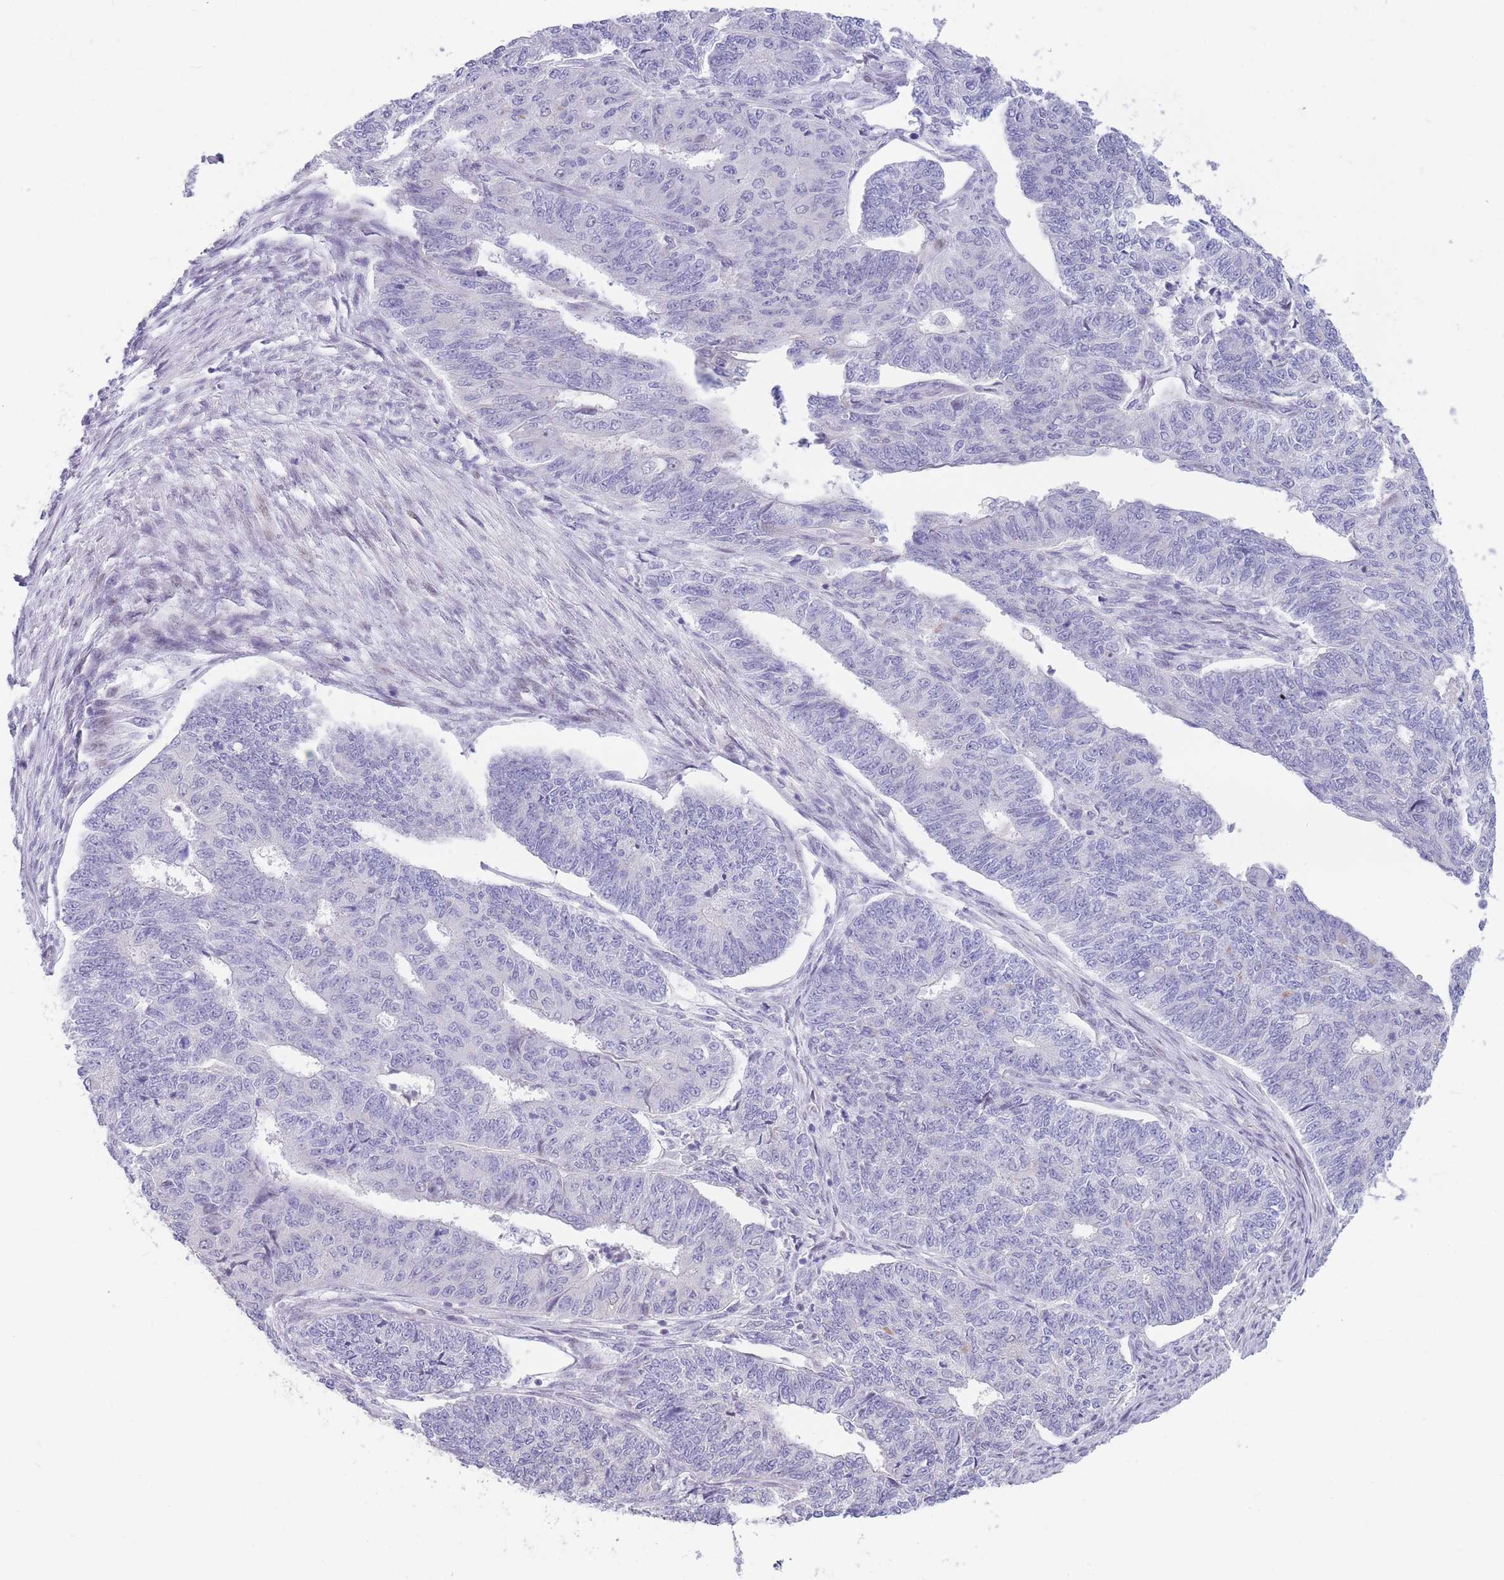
{"staining": {"intensity": "negative", "quantity": "none", "location": "none"}, "tissue": "endometrial cancer", "cell_type": "Tumor cells", "image_type": "cancer", "snomed": [{"axis": "morphology", "description": "Adenocarcinoma, NOS"}, {"axis": "topography", "description": "Endometrium"}], "caption": "High magnification brightfield microscopy of endometrial cancer stained with DAB (3,3'-diaminobenzidine) (brown) and counterstained with hematoxylin (blue): tumor cells show no significant positivity. (Stains: DAB (3,3'-diaminobenzidine) IHC with hematoxylin counter stain, Microscopy: brightfield microscopy at high magnification).", "gene": "SHCBP1", "patient": {"sex": "female", "age": 32}}